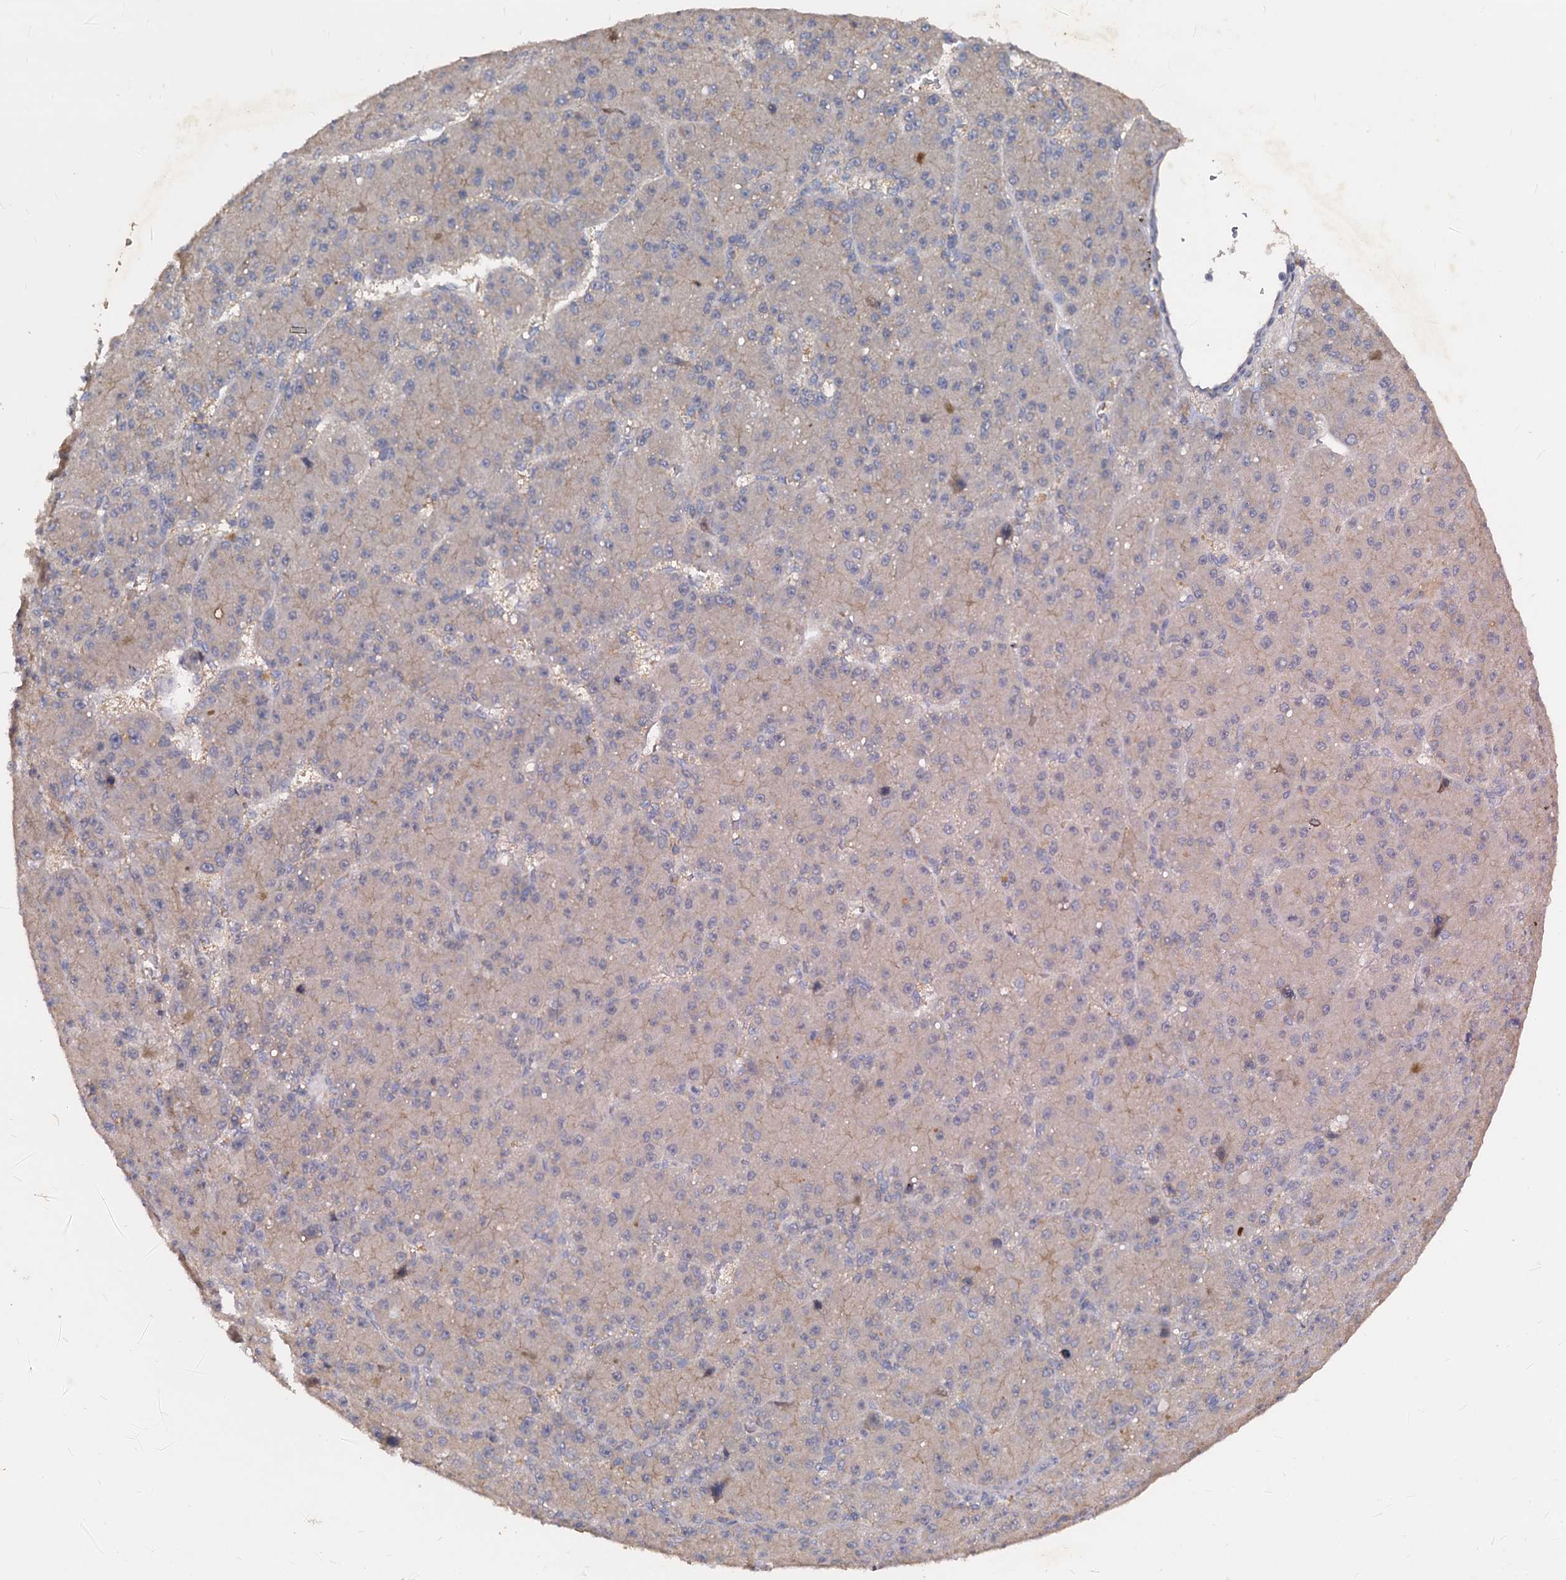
{"staining": {"intensity": "weak", "quantity": "<25%", "location": "cytoplasmic/membranous"}, "tissue": "liver cancer", "cell_type": "Tumor cells", "image_type": "cancer", "snomed": [{"axis": "morphology", "description": "Carcinoma, Hepatocellular, NOS"}, {"axis": "topography", "description": "Liver"}], "caption": "Micrograph shows no protein expression in tumor cells of hepatocellular carcinoma (liver) tissue.", "gene": "CCDC184", "patient": {"sex": "male", "age": 67}}